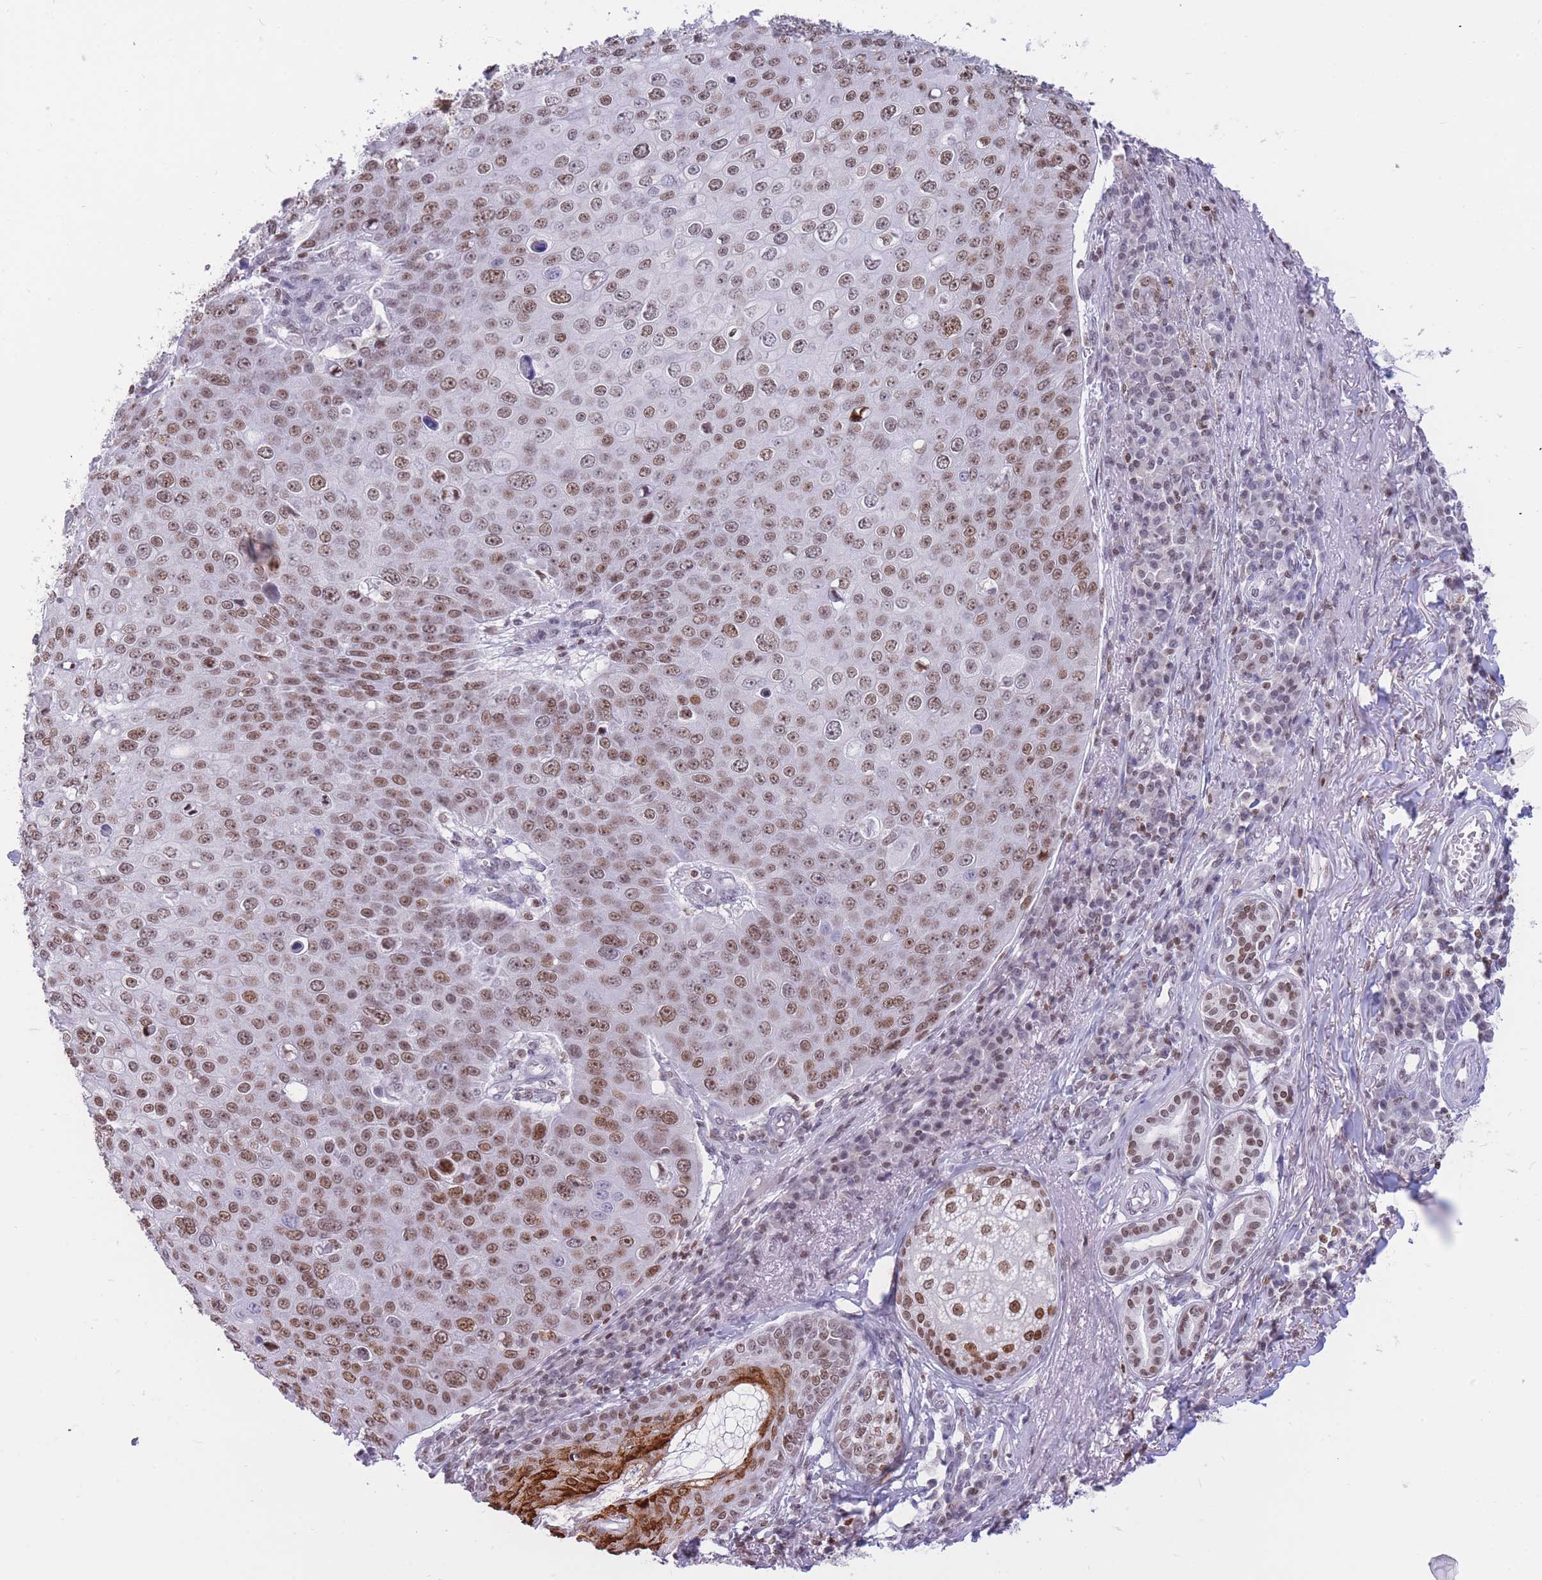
{"staining": {"intensity": "moderate", "quantity": ">75%", "location": "nuclear"}, "tissue": "skin cancer", "cell_type": "Tumor cells", "image_type": "cancer", "snomed": [{"axis": "morphology", "description": "Squamous cell carcinoma, NOS"}, {"axis": "topography", "description": "Skin"}], "caption": "Immunohistochemical staining of human squamous cell carcinoma (skin) demonstrates moderate nuclear protein positivity in approximately >75% of tumor cells. (DAB = brown stain, brightfield microscopy at high magnification).", "gene": "HMGN1", "patient": {"sex": "male", "age": 71}}